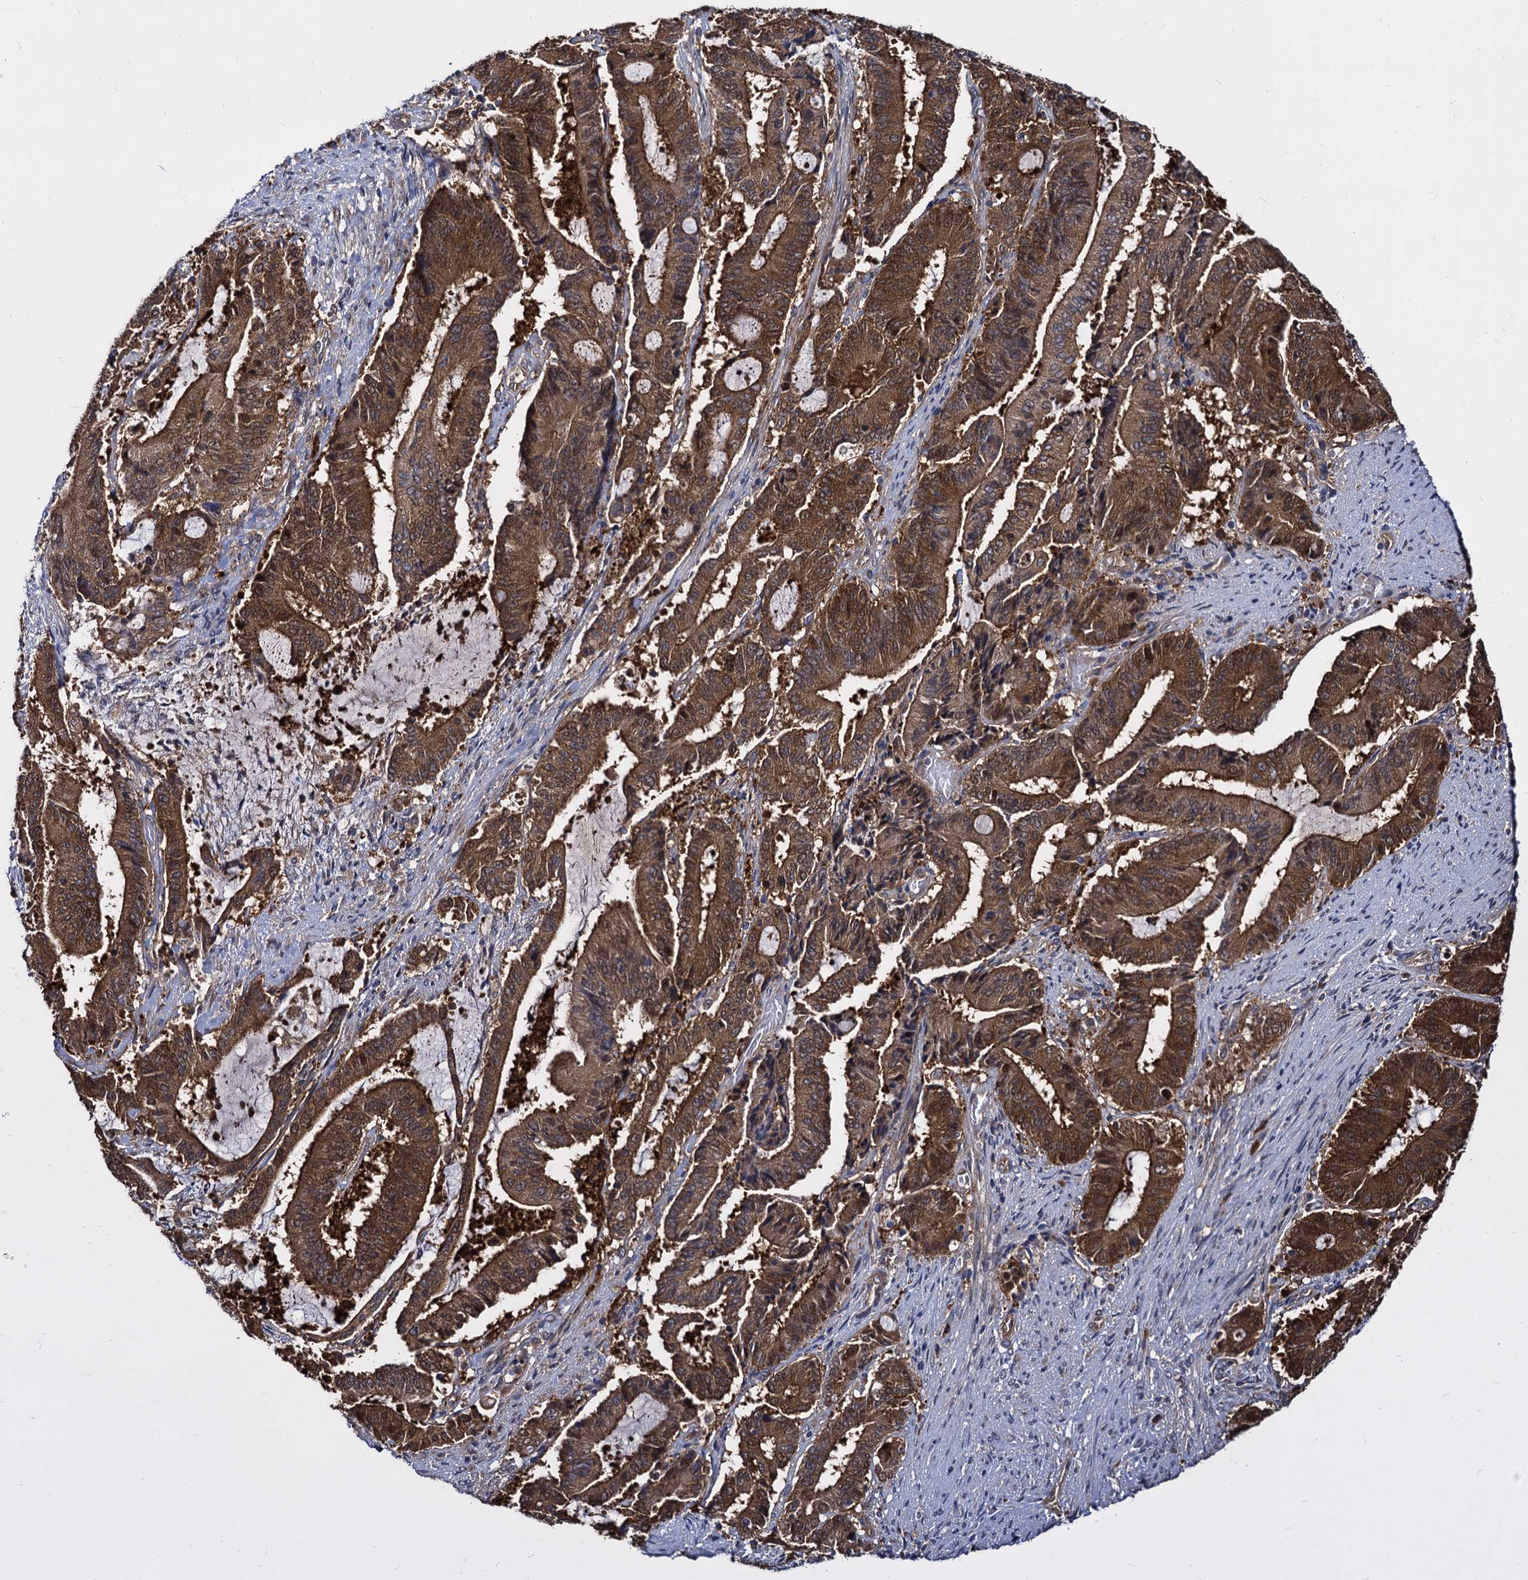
{"staining": {"intensity": "strong", "quantity": ">75%", "location": "cytoplasmic/membranous"}, "tissue": "liver cancer", "cell_type": "Tumor cells", "image_type": "cancer", "snomed": [{"axis": "morphology", "description": "Normal tissue, NOS"}, {"axis": "morphology", "description": "Cholangiocarcinoma"}, {"axis": "topography", "description": "Liver"}, {"axis": "topography", "description": "Peripheral nerve tissue"}], "caption": "Immunohistochemical staining of human cholangiocarcinoma (liver) demonstrates strong cytoplasmic/membranous protein positivity in about >75% of tumor cells.", "gene": "NME1", "patient": {"sex": "female", "age": 73}}